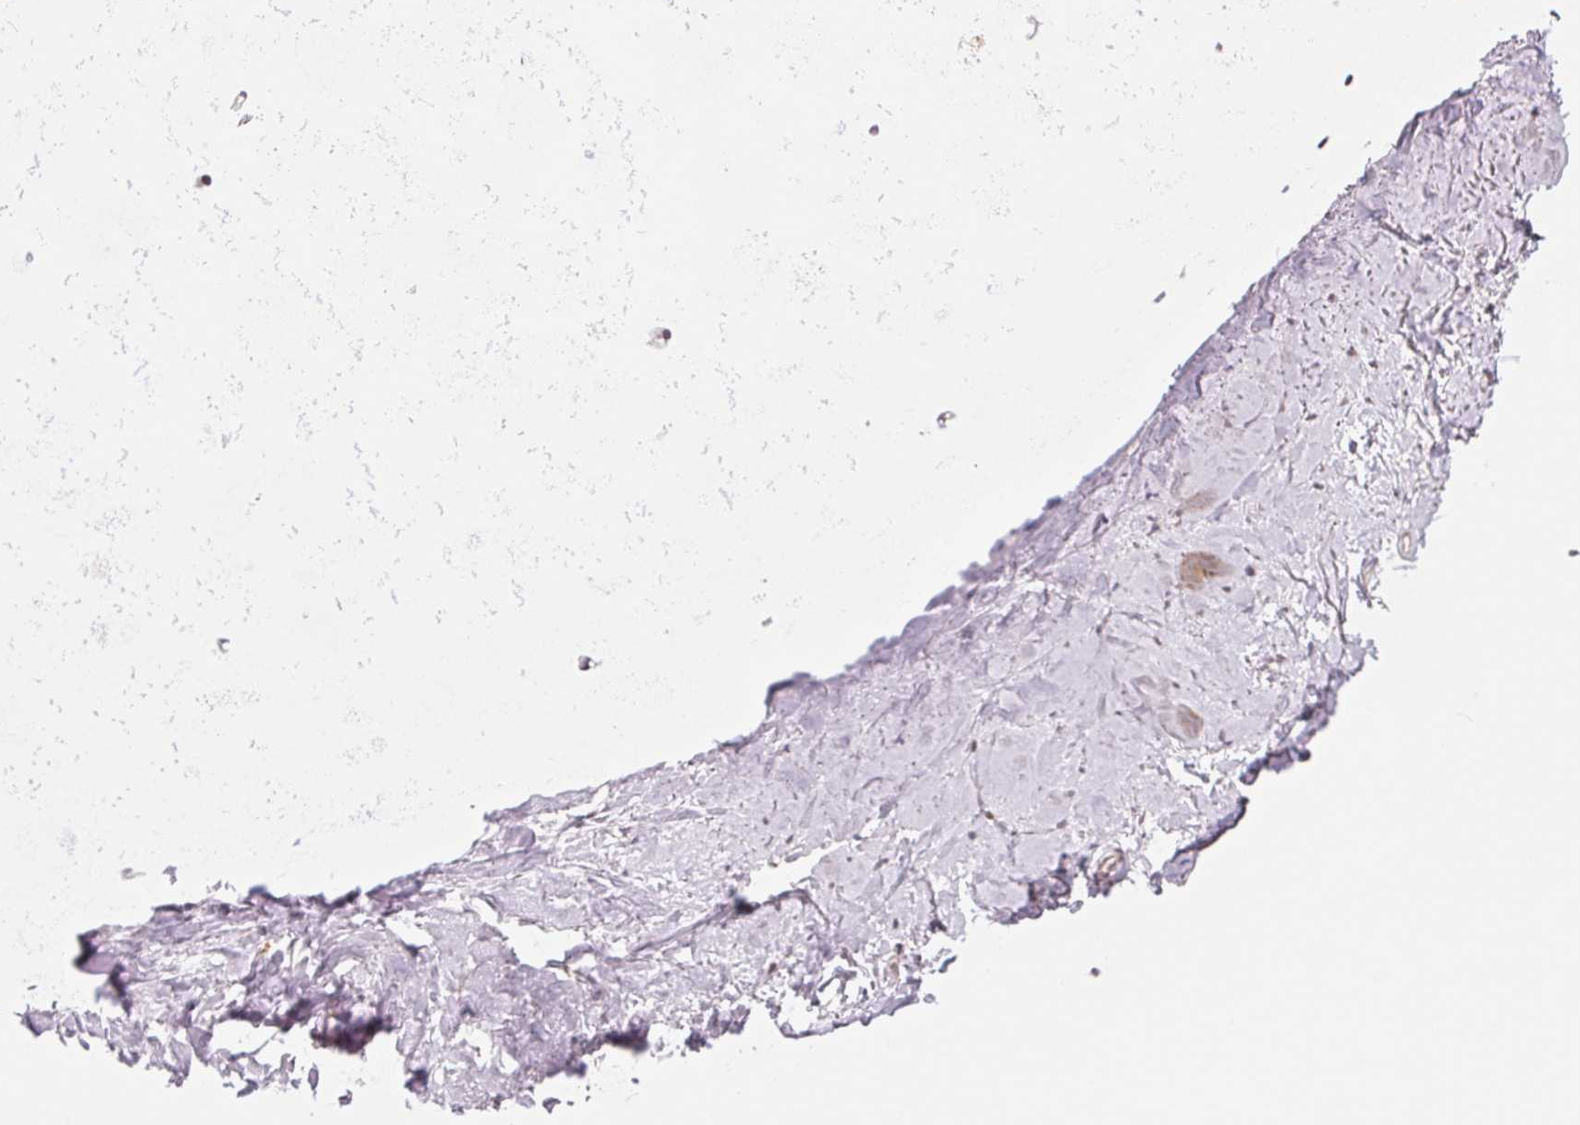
{"staining": {"intensity": "negative", "quantity": "none", "location": "none"}, "tissue": "soft tissue", "cell_type": "Chondrocytes", "image_type": "normal", "snomed": [{"axis": "morphology", "description": "Normal tissue, NOS"}, {"axis": "topography", "description": "Cartilage tissue"}, {"axis": "topography", "description": "Bronchus"}], "caption": "Photomicrograph shows no protein positivity in chondrocytes of unremarkable soft tissue. Nuclei are stained in blue.", "gene": "ARHGAP32", "patient": {"sex": "female", "age": 79}}